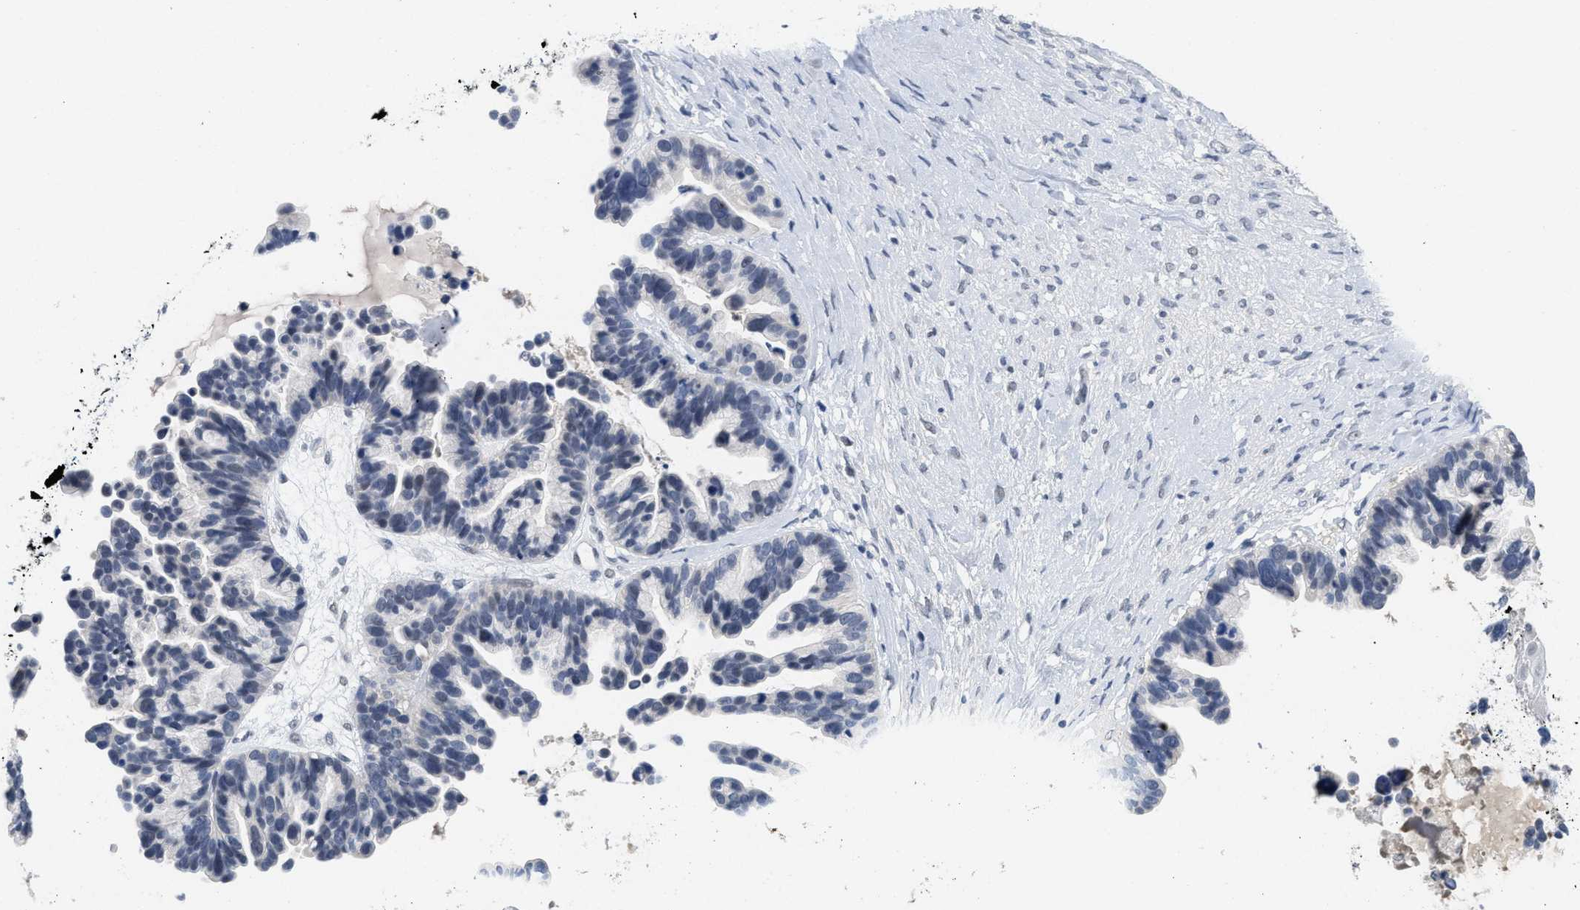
{"staining": {"intensity": "negative", "quantity": "none", "location": "none"}, "tissue": "ovarian cancer", "cell_type": "Tumor cells", "image_type": "cancer", "snomed": [{"axis": "morphology", "description": "Cystadenocarcinoma, serous, NOS"}, {"axis": "topography", "description": "Ovary"}], "caption": "IHC histopathology image of human ovarian cancer (serous cystadenocarcinoma) stained for a protein (brown), which shows no positivity in tumor cells.", "gene": "GGNBP2", "patient": {"sex": "female", "age": 56}}